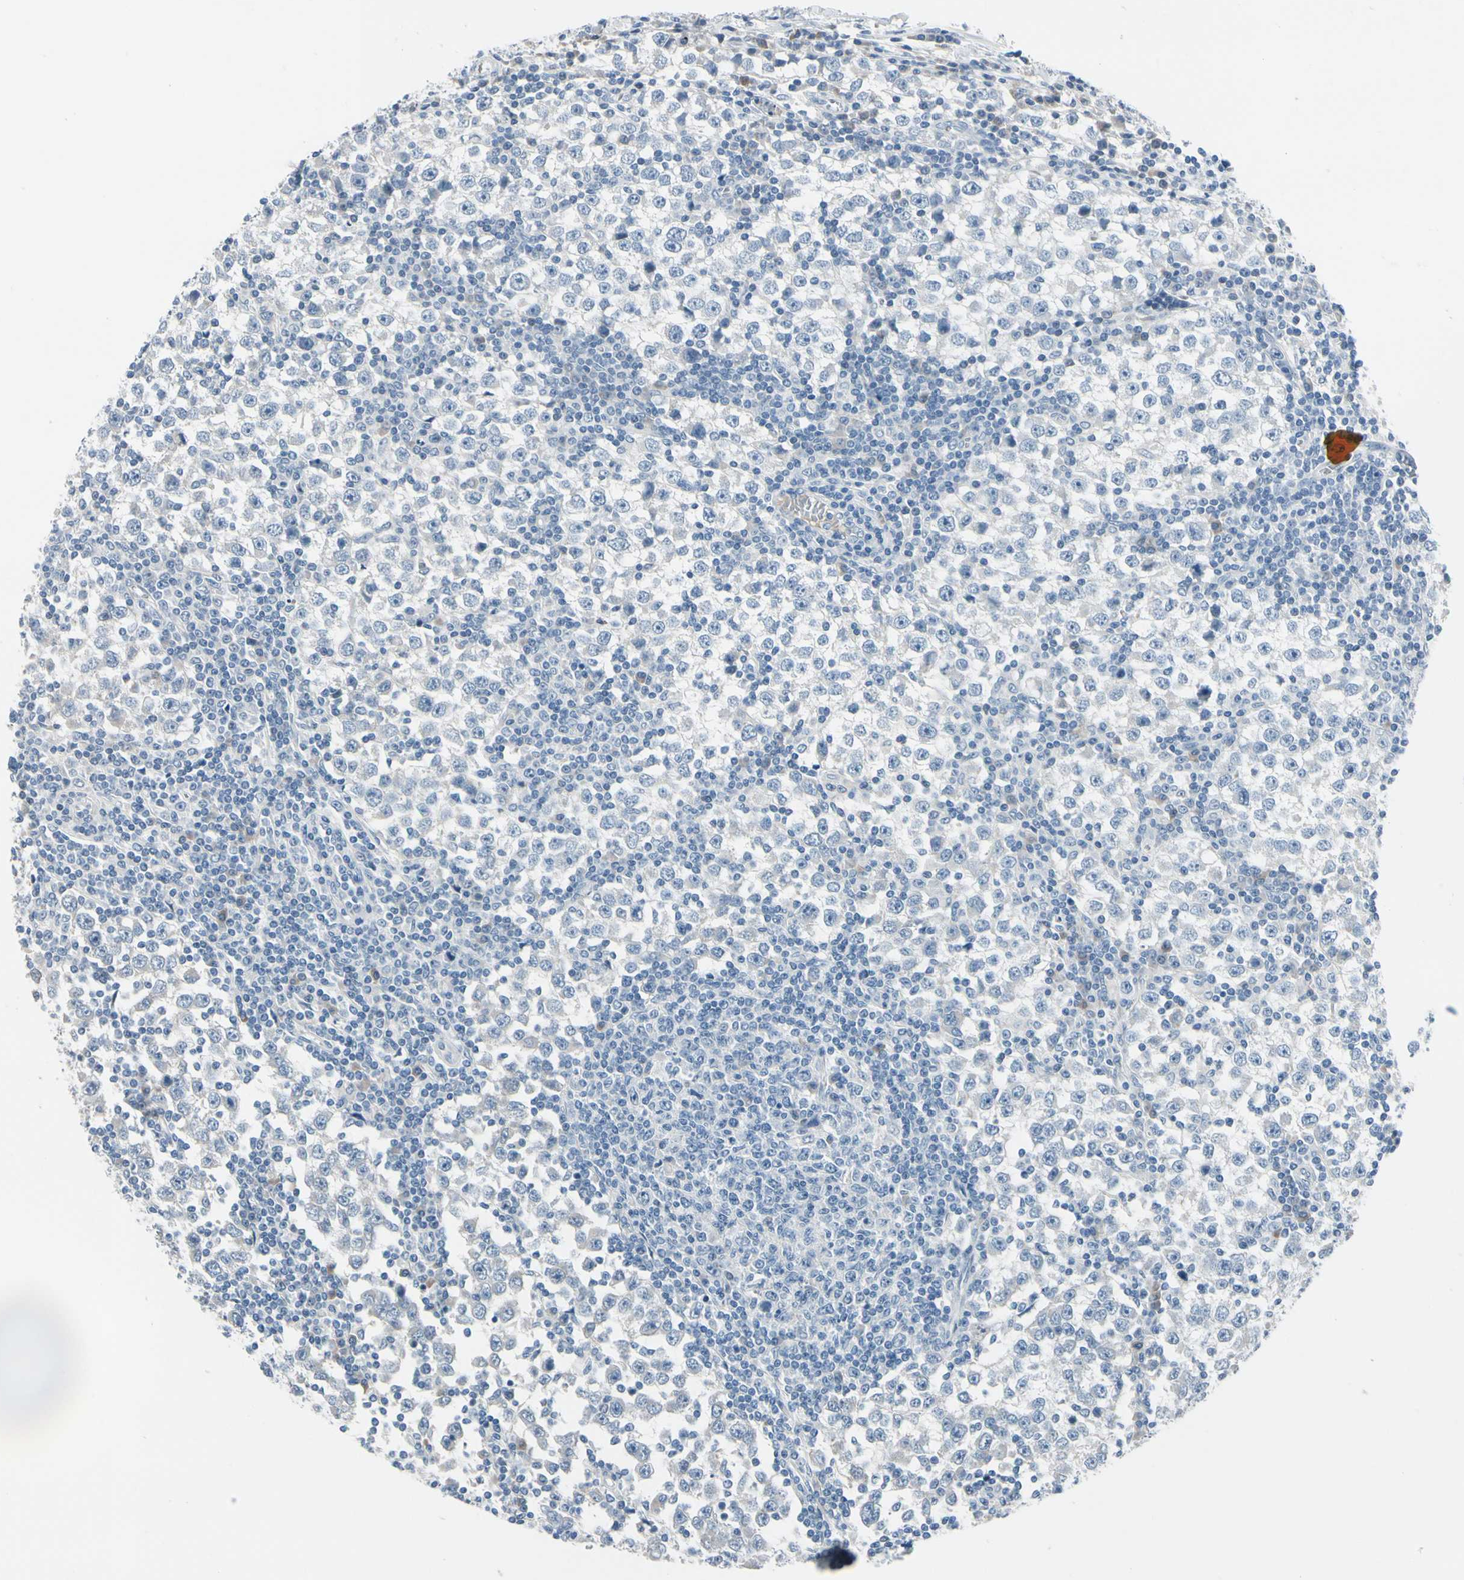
{"staining": {"intensity": "negative", "quantity": "none", "location": "none"}, "tissue": "testis cancer", "cell_type": "Tumor cells", "image_type": "cancer", "snomed": [{"axis": "morphology", "description": "Seminoma, NOS"}, {"axis": "topography", "description": "Testis"}], "caption": "This photomicrograph is of testis cancer stained with immunohistochemistry to label a protein in brown with the nuclei are counter-stained blue. There is no expression in tumor cells.", "gene": "PGR", "patient": {"sex": "male", "age": 65}}